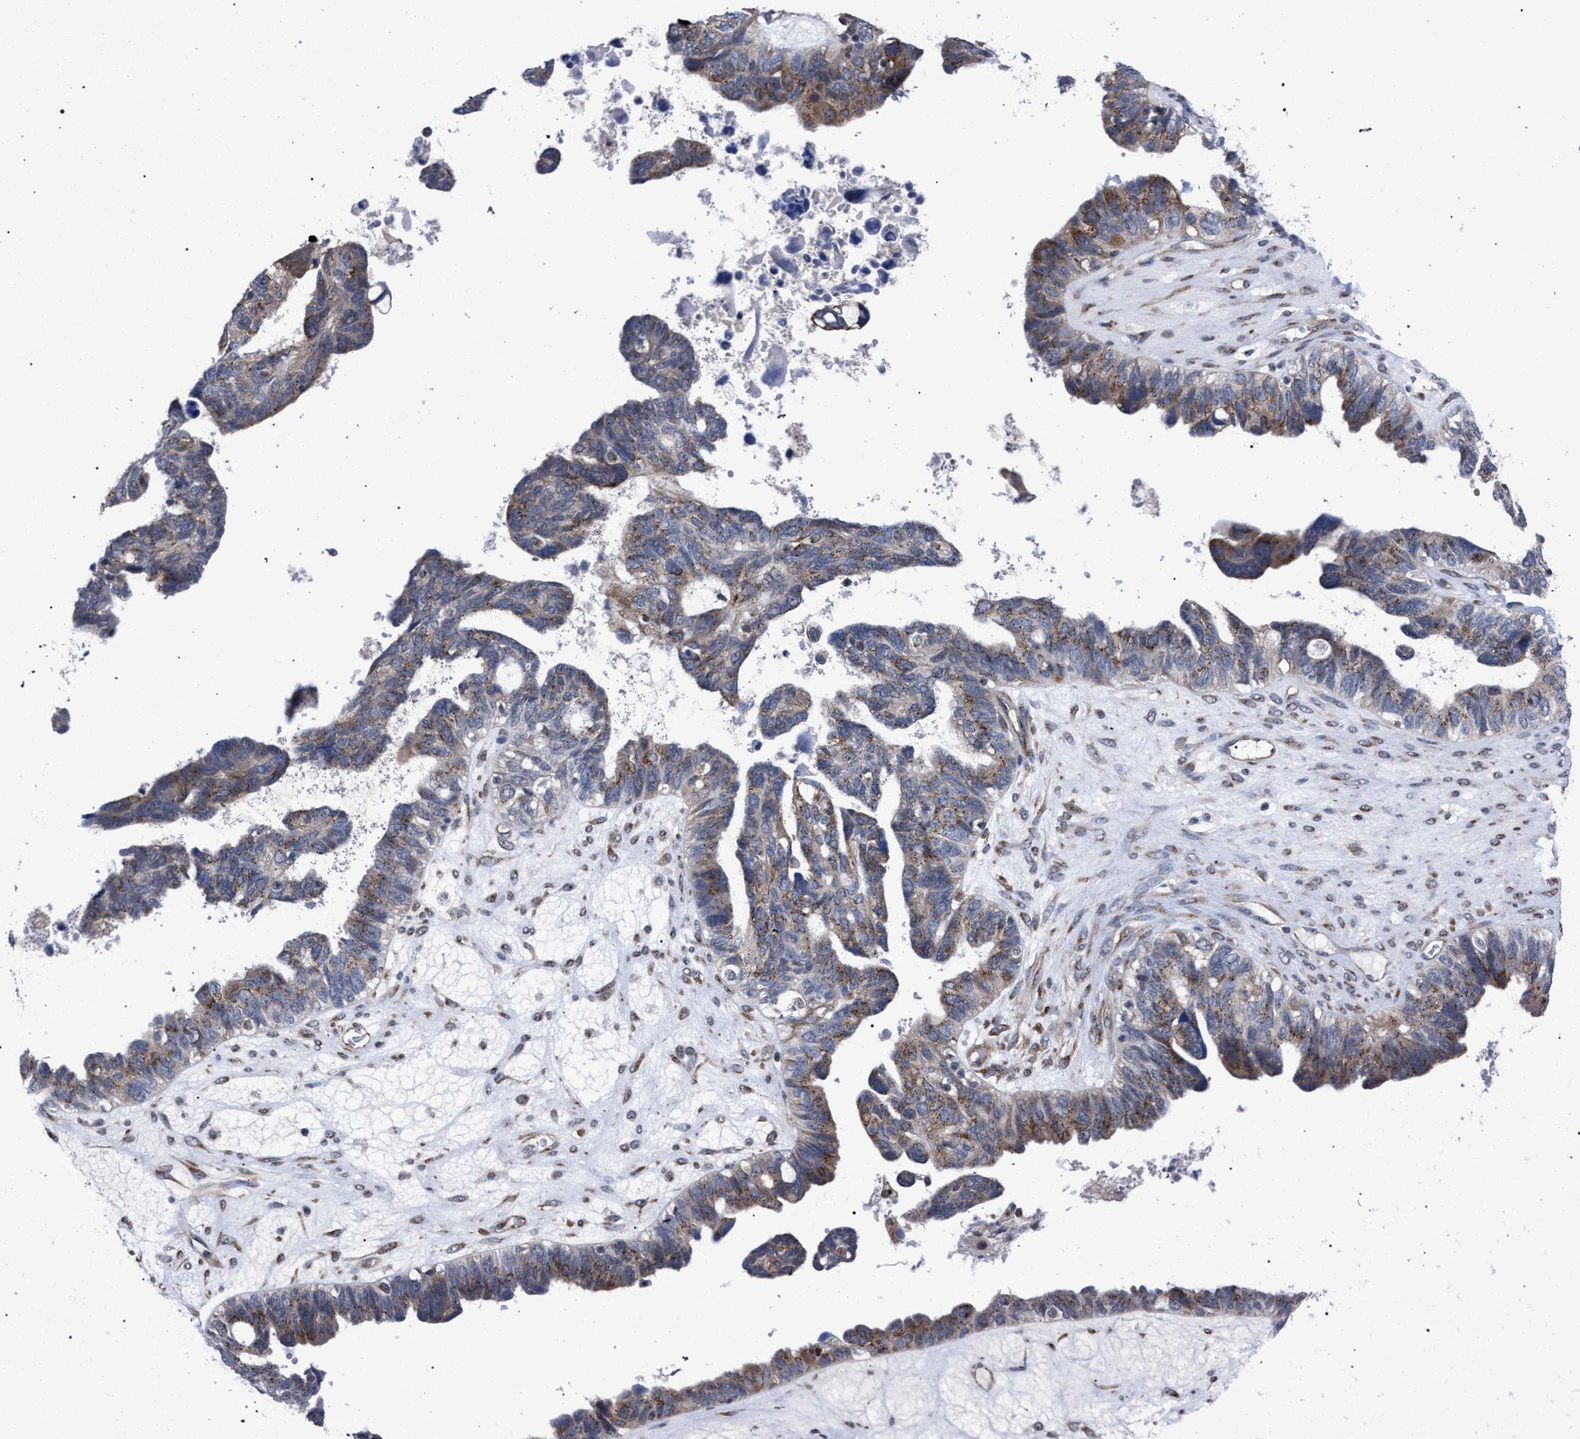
{"staining": {"intensity": "moderate", "quantity": ">75%", "location": "cytoplasmic/membranous"}, "tissue": "ovarian cancer", "cell_type": "Tumor cells", "image_type": "cancer", "snomed": [{"axis": "morphology", "description": "Cystadenocarcinoma, serous, NOS"}, {"axis": "topography", "description": "Ovary"}], "caption": "Immunohistochemical staining of ovarian cancer shows medium levels of moderate cytoplasmic/membranous protein positivity in about >75% of tumor cells.", "gene": "GOLGA2", "patient": {"sex": "female", "age": 79}}